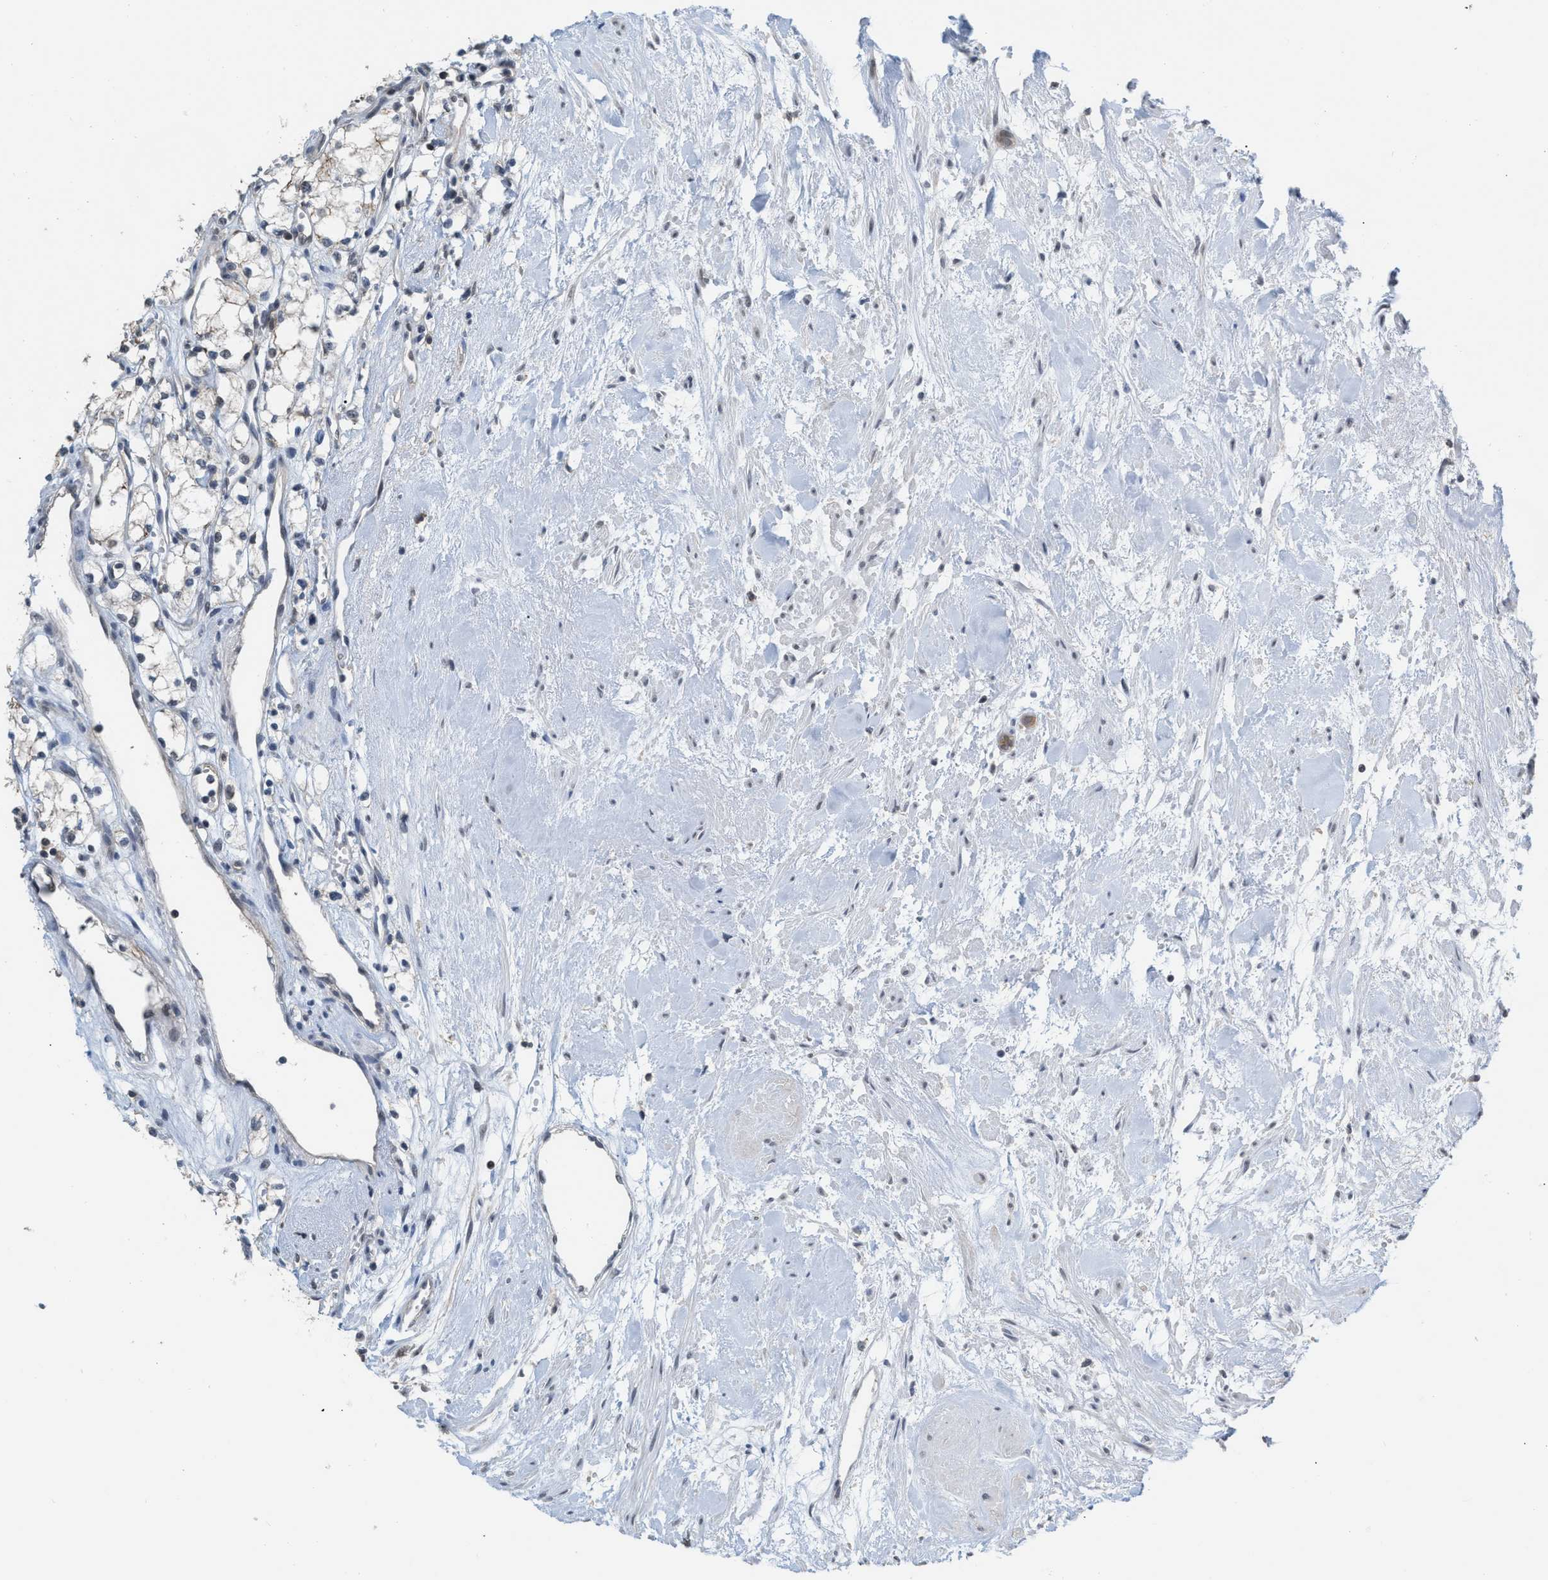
{"staining": {"intensity": "negative", "quantity": "none", "location": "none"}, "tissue": "renal cancer", "cell_type": "Tumor cells", "image_type": "cancer", "snomed": [{"axis": "morphology", "description": "Adenocarcinoma, NOS"}, {"axis": "topography", "description": "Kidney"}], "caption": "An immunohistochemistry (IHC) micrograph of renal adenocarcinoma is shown. There is no staining in tumor cells of renal adenocarcinoma.", "gene": "BAIAP2L1", "patient": {"sex": "male", "age": 59}}